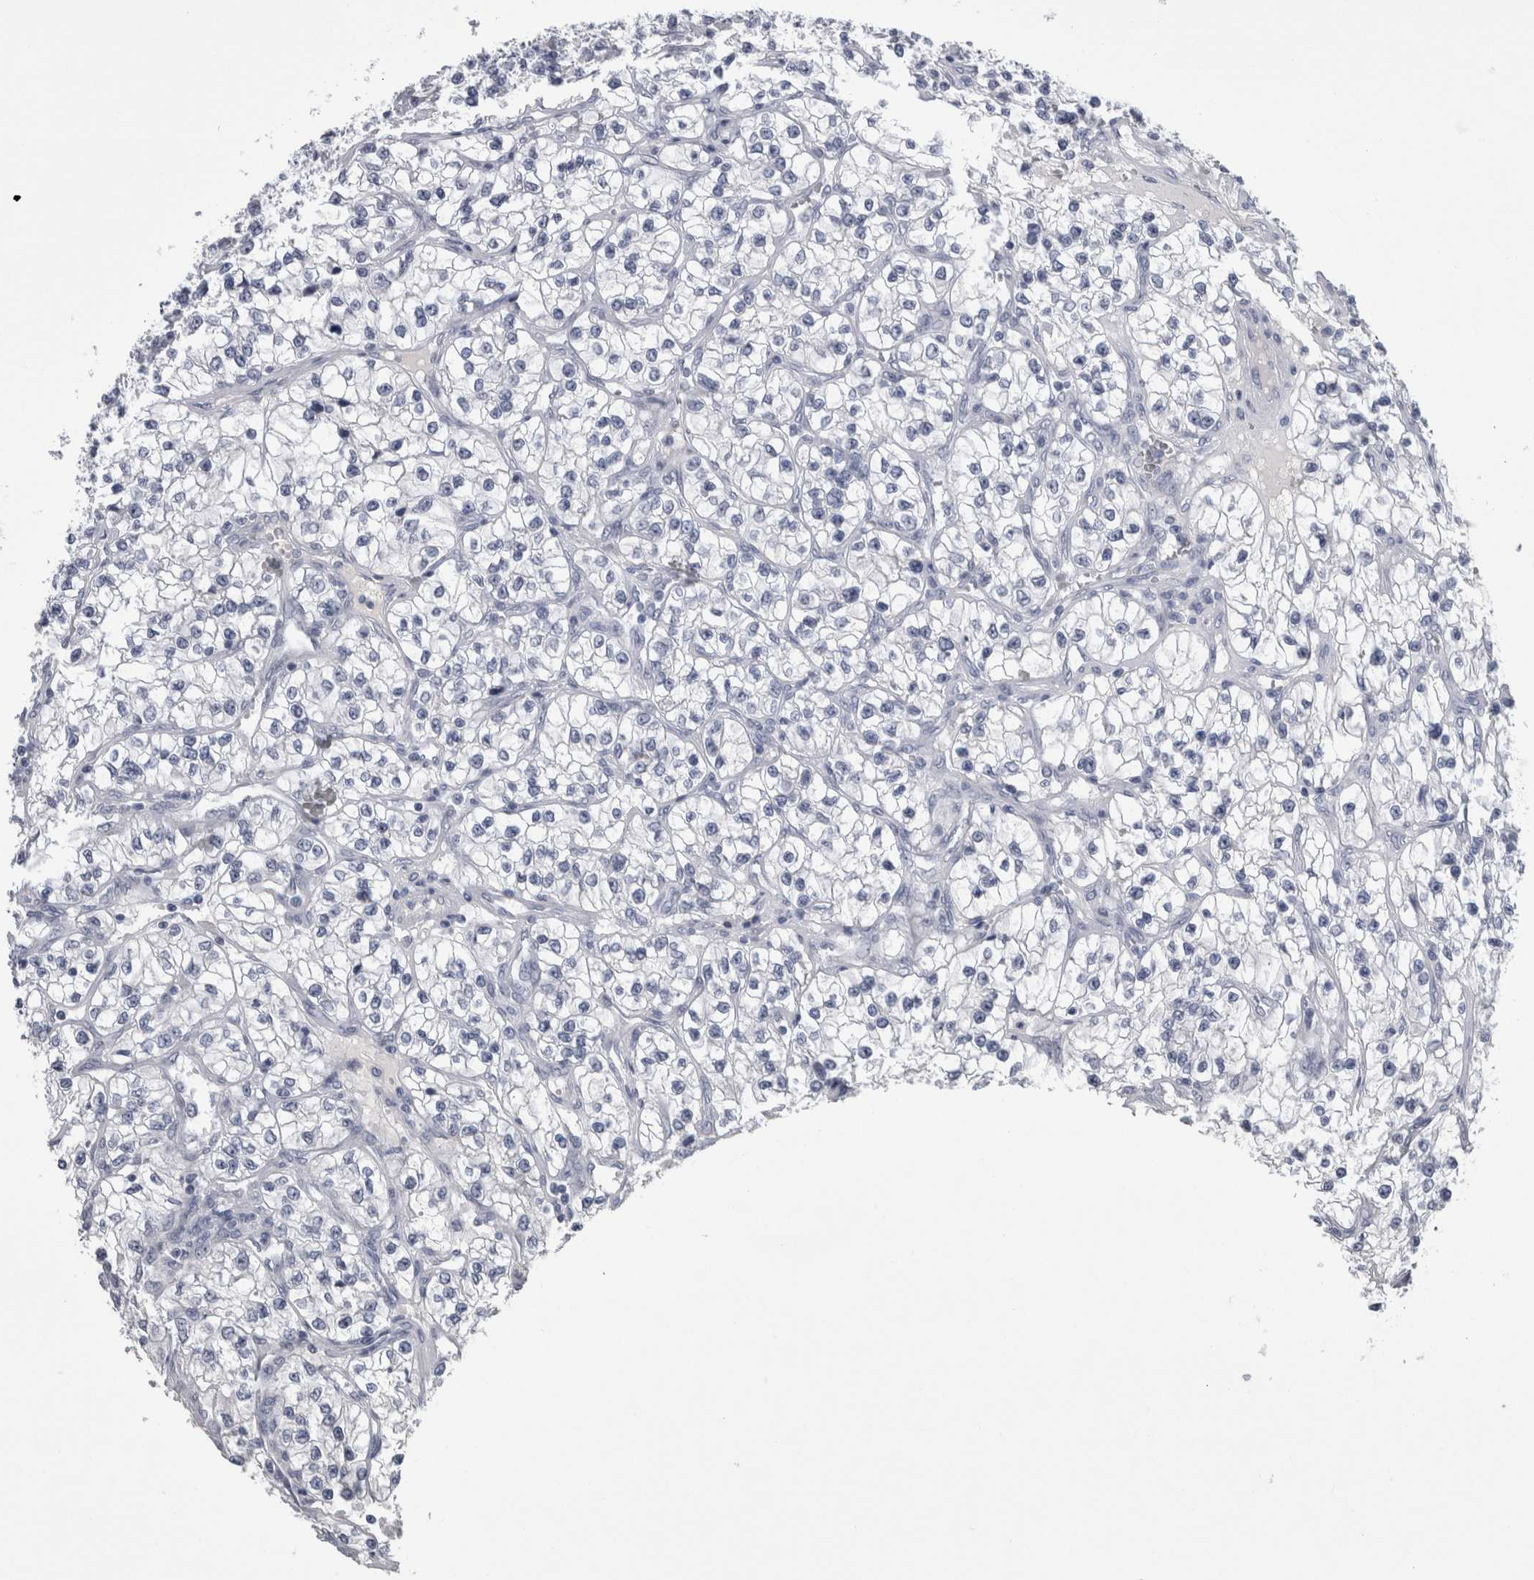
{"staining": {"intensity": "negative", "quantity": "none", "location": "none"}, "tissue": "renal cancer", "cell_type": "Tumor cells", "image_type": "cancer", "snomed": [{"axis": "morphology", "description": "Adenocarcinoma, NOS"}, {"axis": "topography", "description": "Kidney"}], "caption": "DAB immunohistochemical staining of renal cancer reveals no significant expression in tumor cells.", "gene": "PAX5", "patient": {"sex": "female", "age": 57}}